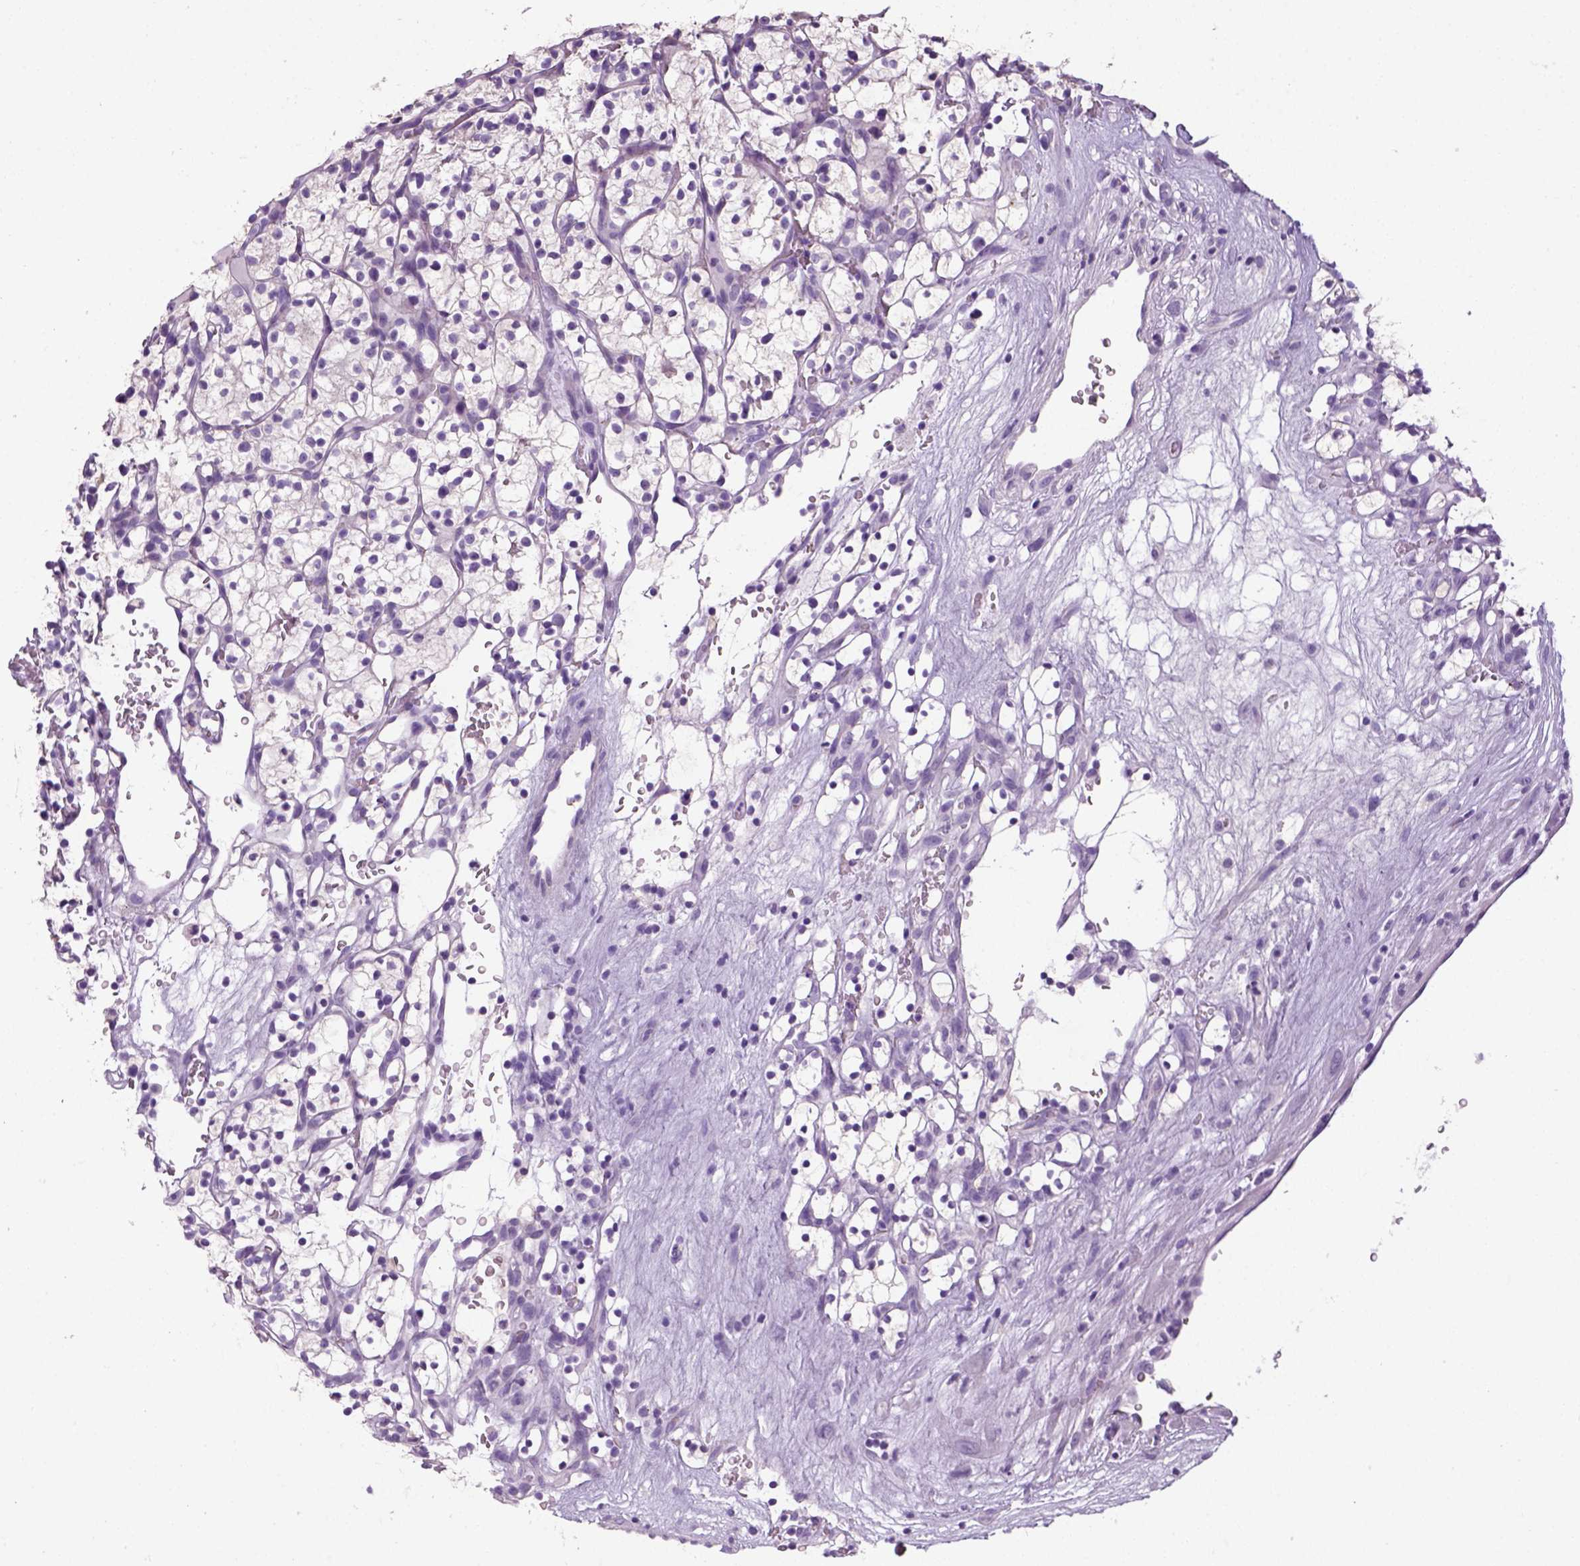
{"staining": {"intensity": "negative", "quantity": "none", "location": "none"}, "tissue": "renal cancer", "cell_type": "Tumor cells", "image_type": "cancer", "snomed": [{"axis": "morphology", "description": "Adenocarcinoma, NOS"}, {"axis": "topography", "description": "Kidney"}], "caption": "An IHC image of adenocarcinoma (renal) is shown. There is no staining in tumor cells of adenocarcinoma (renal).", "gene": "KRT71", "patient": {"sex": "female", "age": 64}}